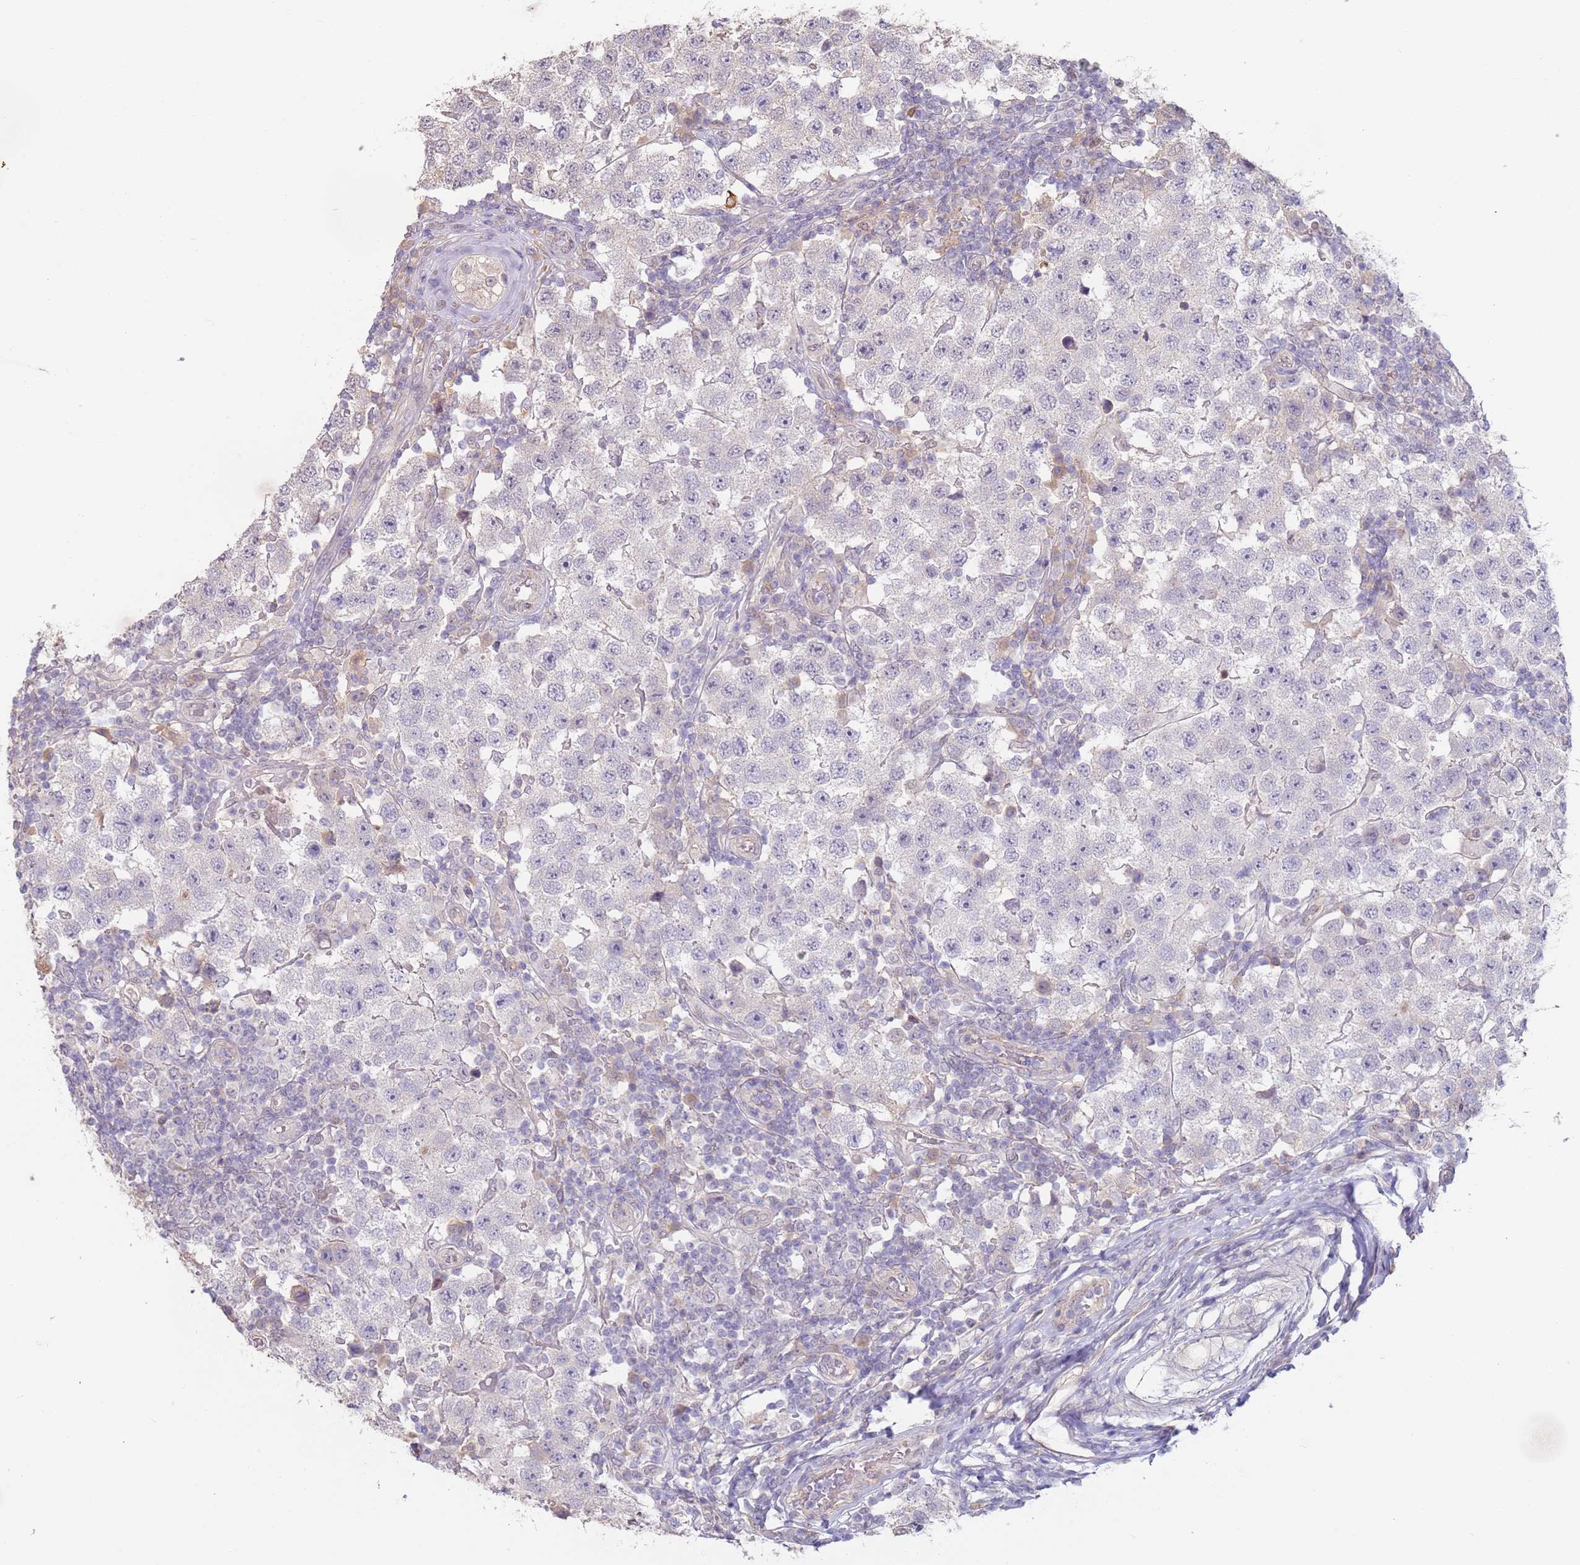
{"staining": {"intensity": "negative", "quantity": "none", "location": "none"}, "tissue": "testis cancer", "cell_type": "Tumor cells", "image_type": "cancer", "snomed": [{"axis": "morphology", "description": "Seminoma, NOS"}, {"axis": "topography", "description": "Testis"}], "caption": "IHC histopathology image of neoplastic tissue: testis cancer (seminoma) stained with DAB (3,3'-diaminobenzidine) shows no significant protein staining in tumor cells.", "gene": "WDR93", "patient": {"sex": "male", "age": 34}}